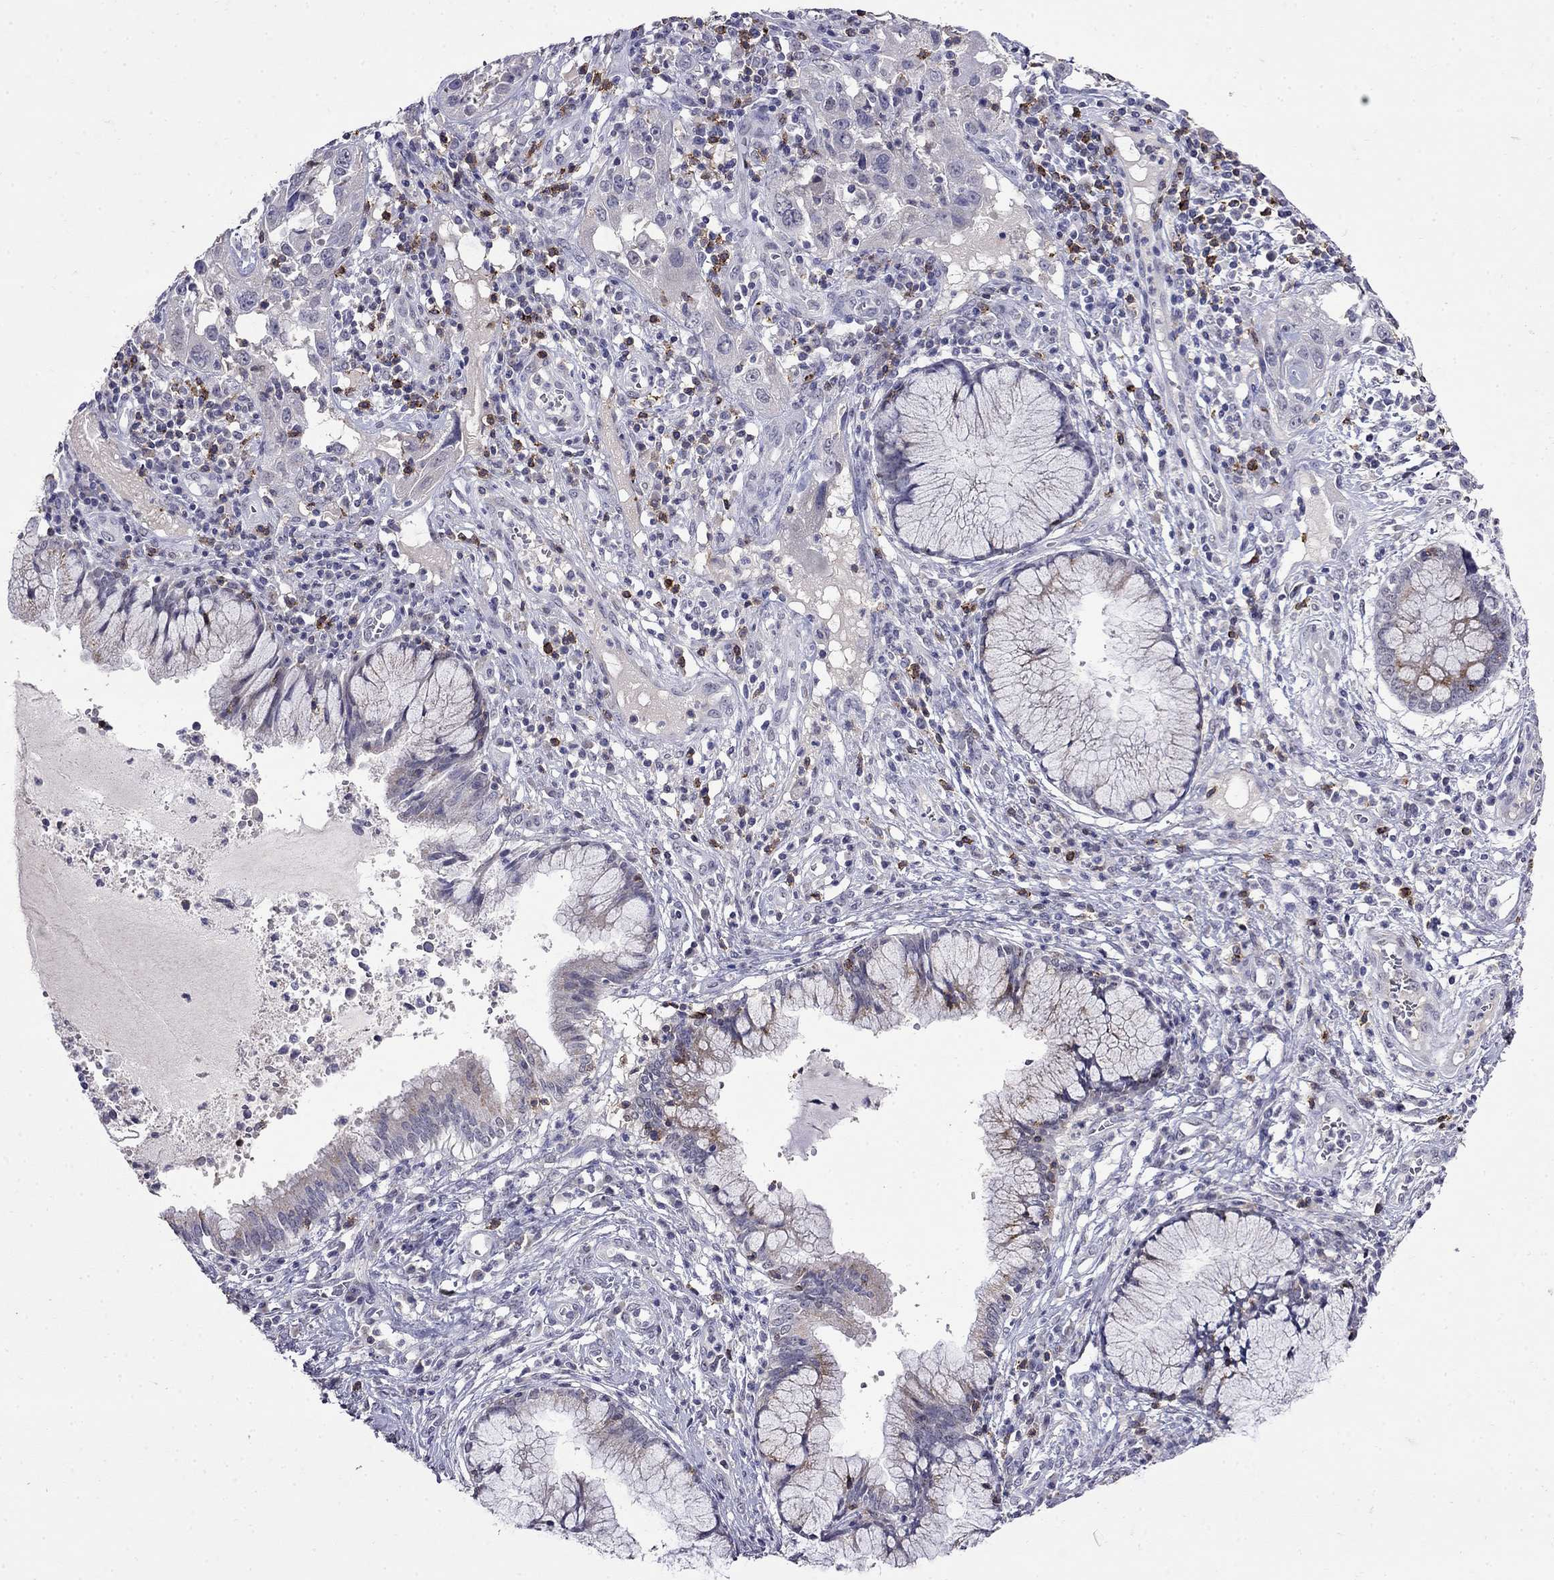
{"staining": {"intensity": "negative", "quantity": "none", "location": "none"}, "tissue": "cervical cancer", "cell_type": "Tumor cells", "image_type": "cancer", "snomed": [{"axis": "morphology", "description": "Squamous cell carcinoma, NOS"}, {"axis": "topography", "description": "Cervix"}], "caption": "Protein analysis of cervical cancer exhibits no significant expression in tumor cells.", "gene": "CD8B", "patient": {"sex": "female", "age": 32}}